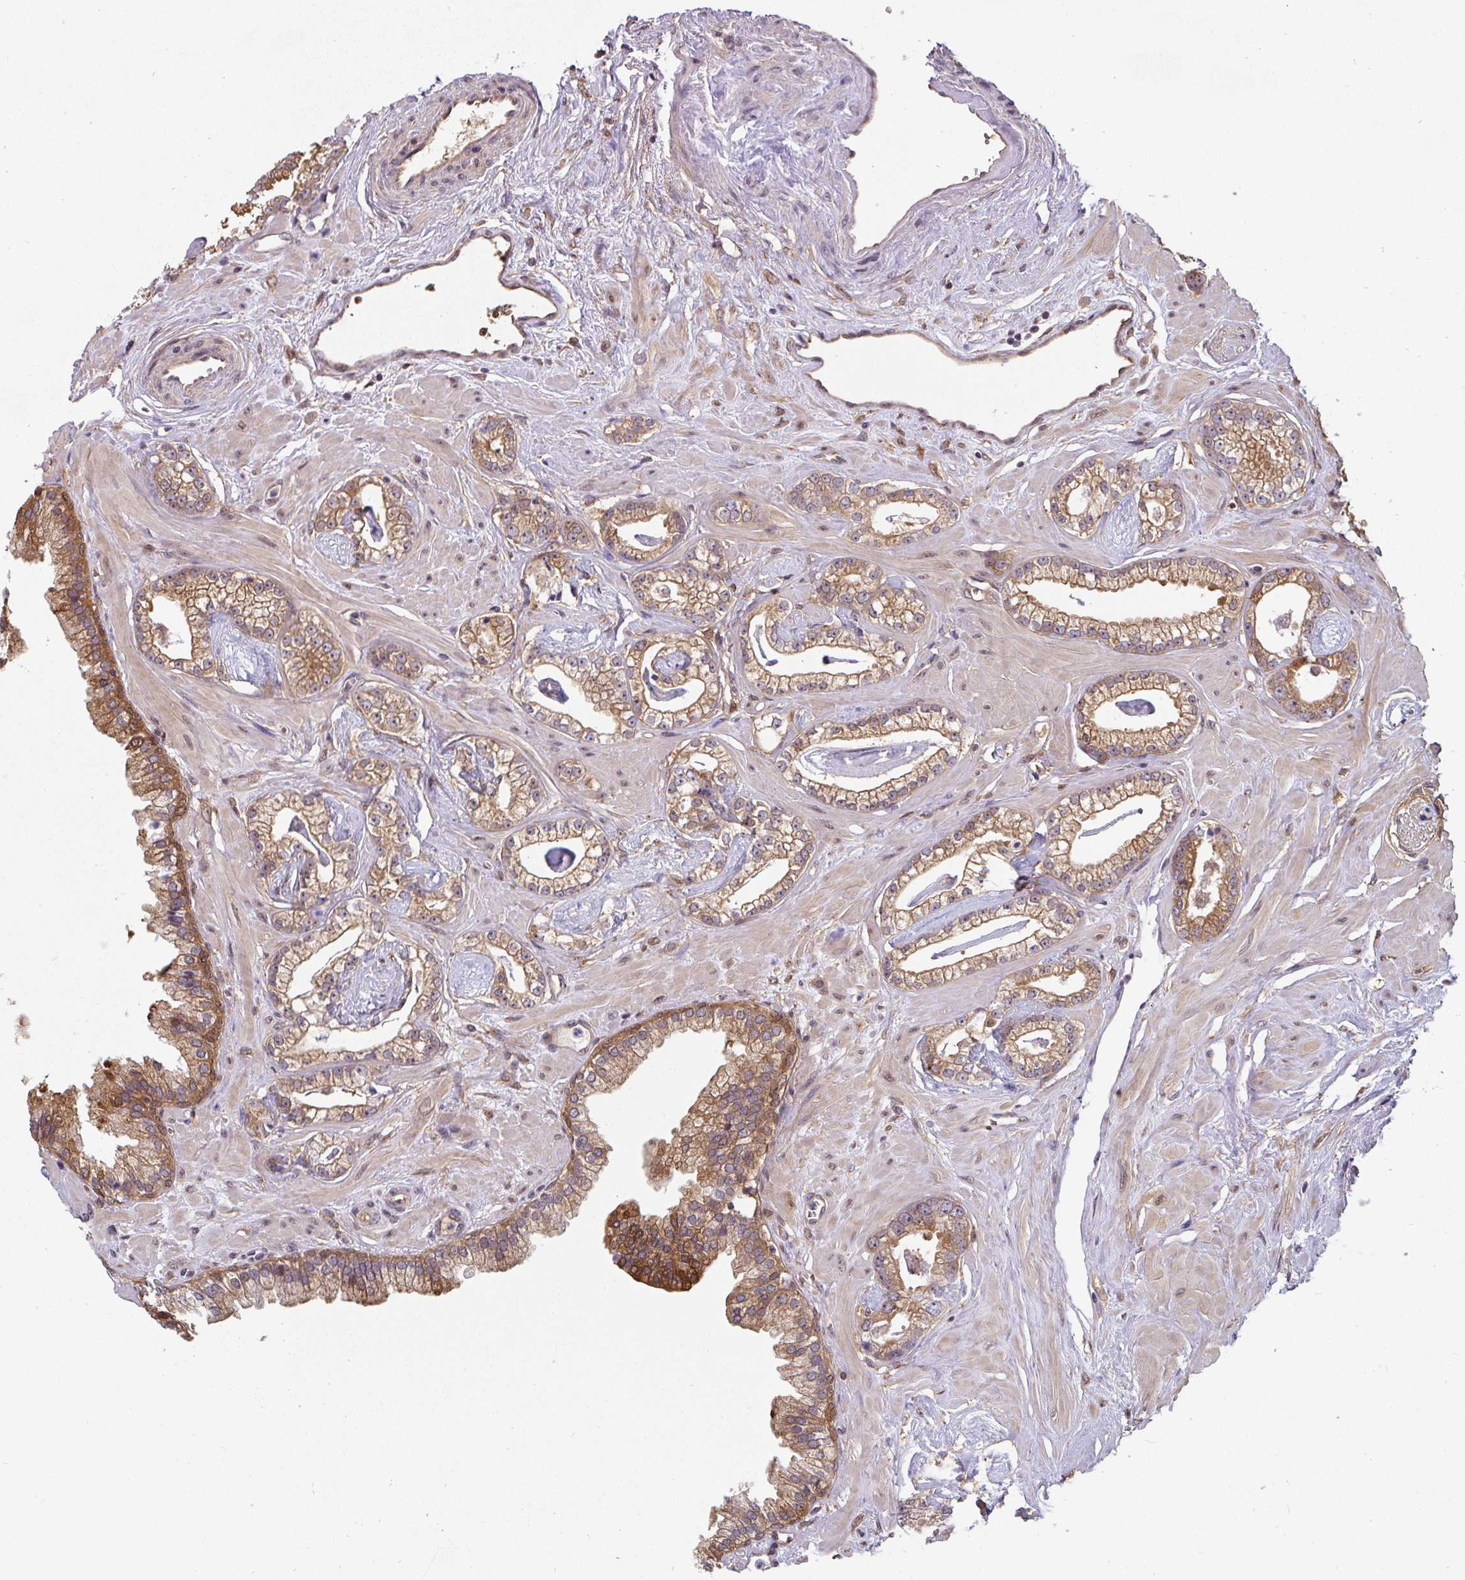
{"staining": {"intensity": "moderate", "quantity": ">75%", "location": "cytoplasmic/membranous"}, "tissue": "prostate cancer", "cell_type": "Tumor cells", "image_type": "cancer", "snomed": [{"axis": "morphology", "description": "Adenocarcinoma, Low grade"}, {"axis": "topography", "description": "Prostate"}], "caption": "Prostate cancer tissue reveals moderate cytoplasmic/membranous expression in approximately >75% of tumor cells, visualized by immunohistochemistry.", "gene": "ST13", "patient": {"sex": "male", "age": 60}}